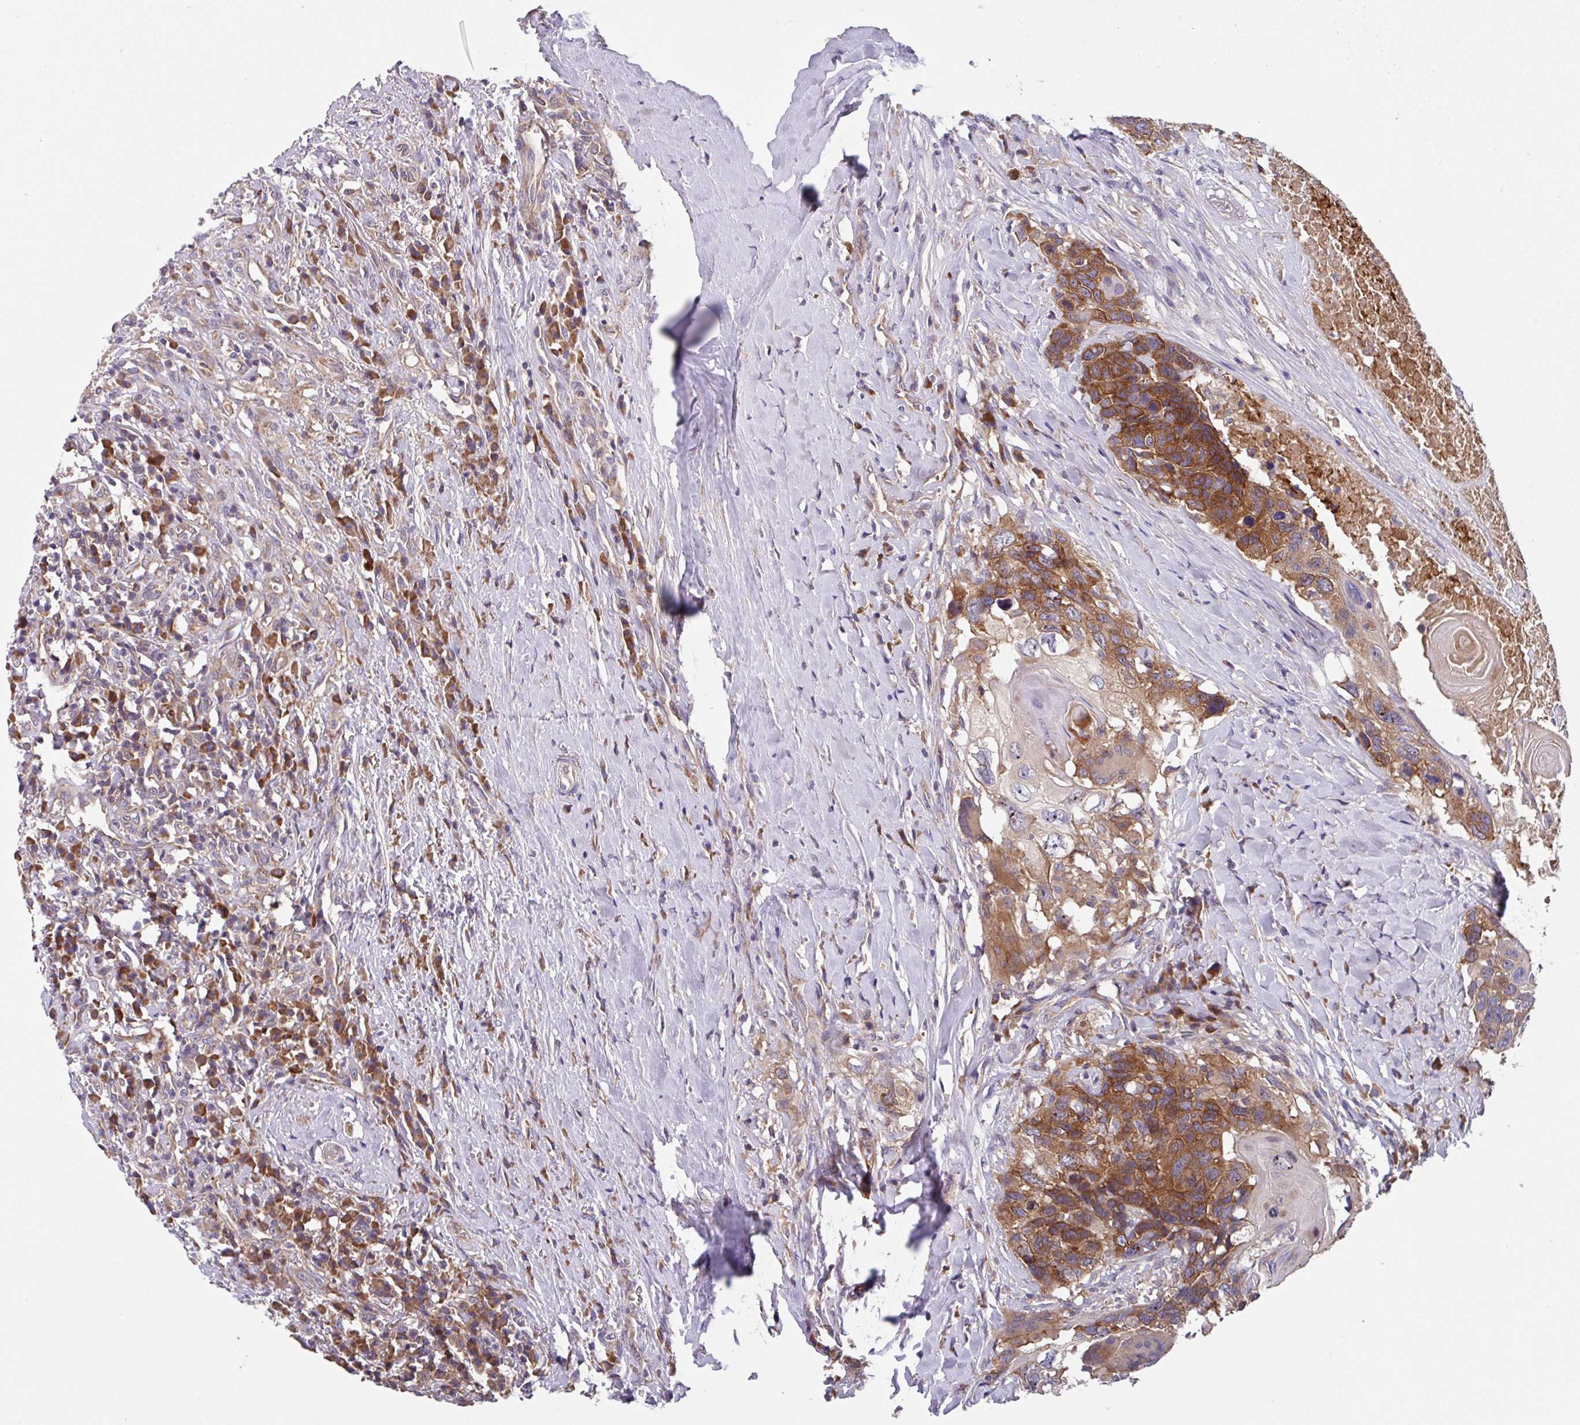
{"staining": {"intensity": "moderate", "quantity": ">75%", "location": "cytoplasmic/membranous"}, "tissue": "head and neck cancer", "cell_type": "Tumor cells", "image_type": "cancer", "snomed": [{"axis": "morphology", "description": "Squamous cell carcinoma, NOS"}, {"axis": "topography", "description": "Head-Neck"}], "caption": "Immunohistochemistry (IHC) photomicrograph of neoplastic tissue: head and neck squamous cell carcinoma stained using immunohistochemistry (IHC) displays medium levels of moderate protein expression localized specifically in the cytoplasmic/membranous of tumor cells, appearing as a cytoplasmic/membranous brown color.", "gene": "EIF4B", "patient": {"sex": "male", "age": 66}}